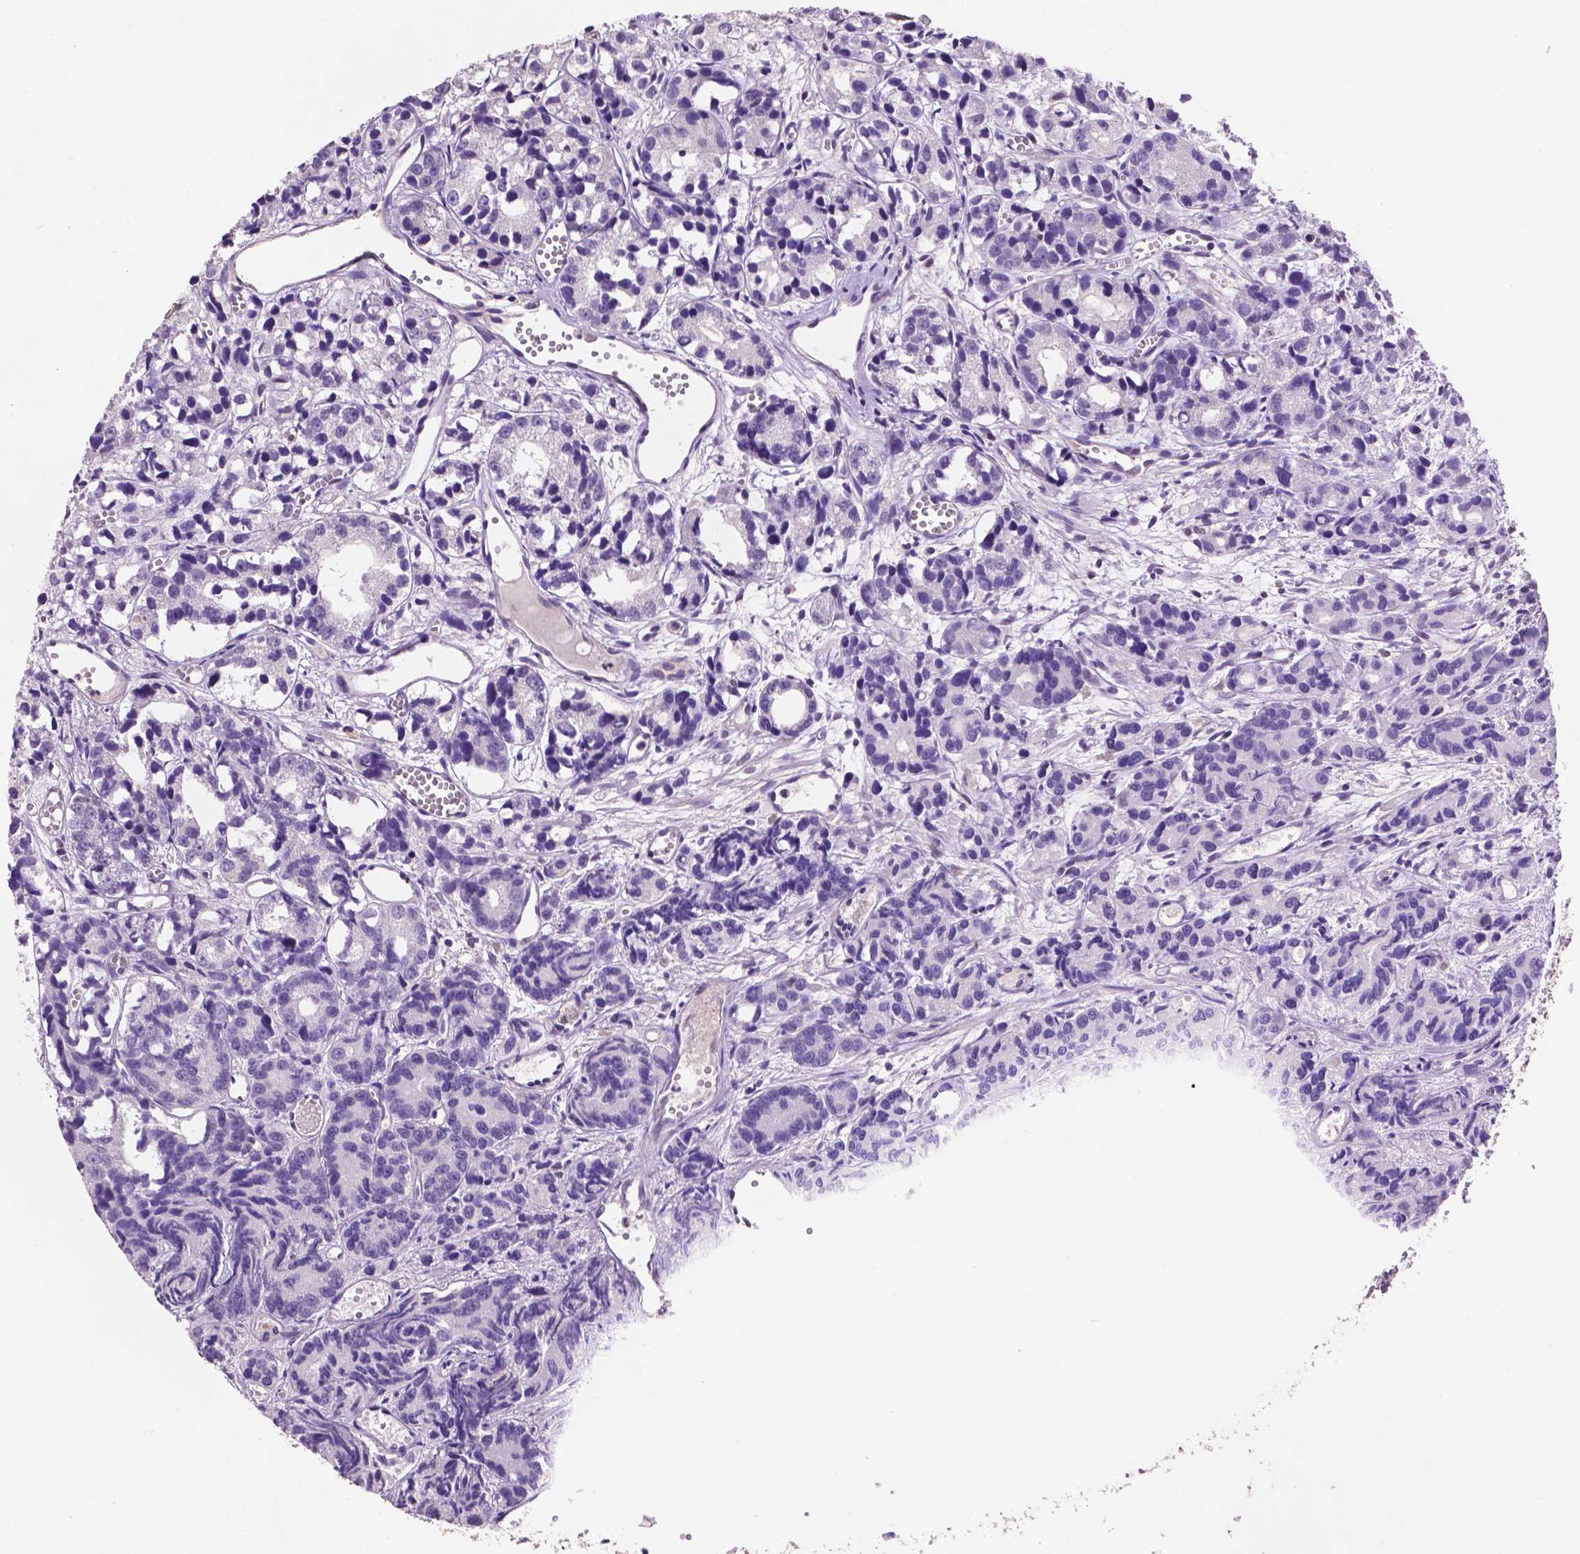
{"staining": {"intensity": "negative", "quantity": "none", "location": "none"}, "tissue": "prostate cancer", "cell_type": "Tumor cells", "image_type": "cancer", "snomed": [{"axis": "morphology", "description": "Adenocarcinoma, High grade"}, {"axis": "topography", "description": "Prostate"}], "caption": "An image of high-grade adenocarcinoma (prostate) stained for a protein reveals no brown staining in tumor cells.", "gene": "UBE2L6", "patient": {"sex": "male", "age": 77}}